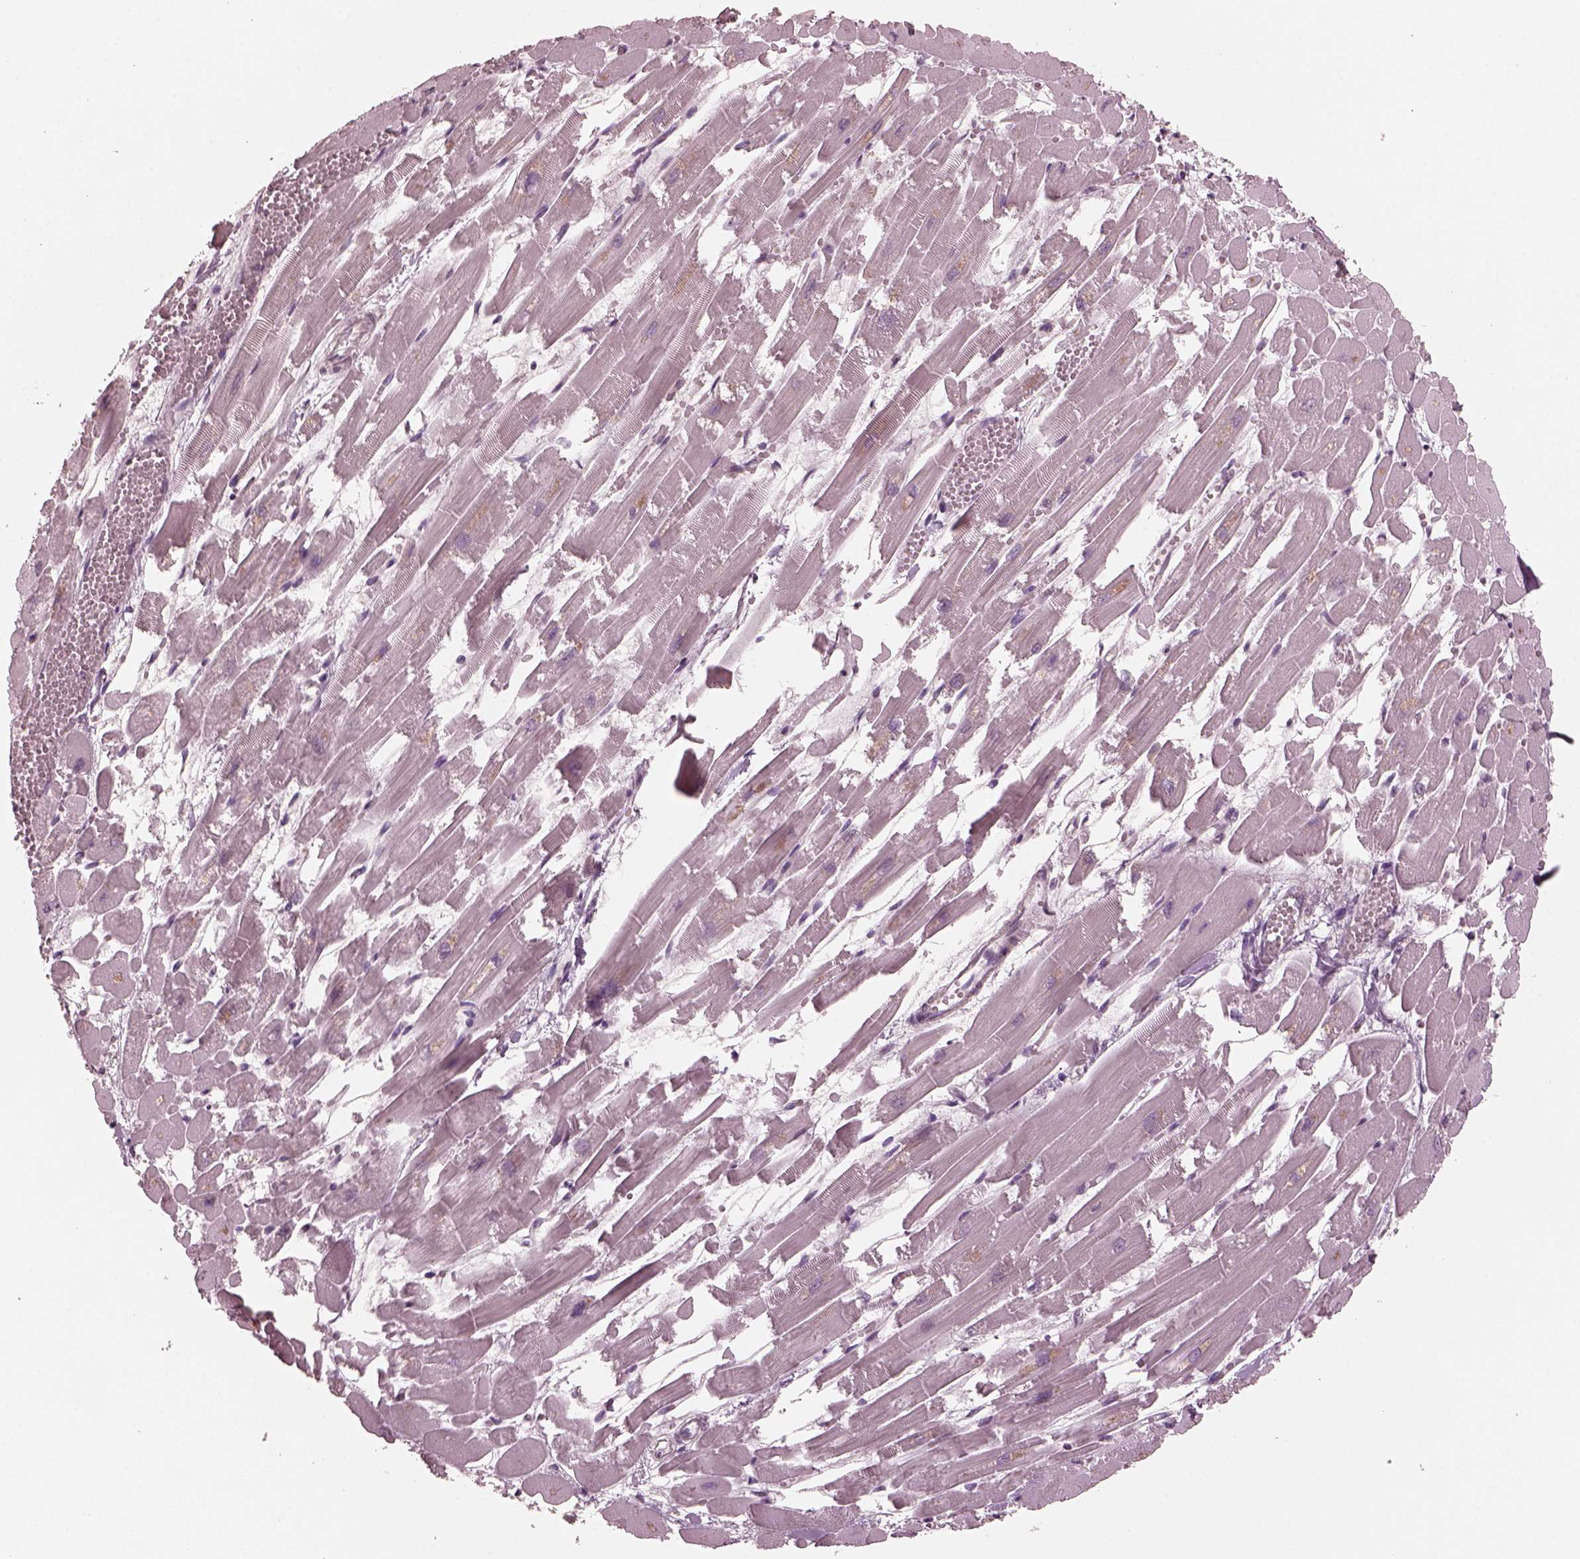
{"staining": {"intensity": "negative", "quantity": "none", "location": "none"}, "tissue": "heart muscle", "cell_type": "Cardiomyocytes", "image_type": "normal", "snomed": [{"axis": "morphology", "description": "Normal tissue, NOS"}, {"axis": "topography", "description": "Heart"}], "caption": "An image of heart muscle stained for a protein displays no brown staining in cardiomyocytes. (IHC, brightfield microscopy, high magnification).", "gene": "RGS7", "patient": {"sex": "female", "age": 52}}